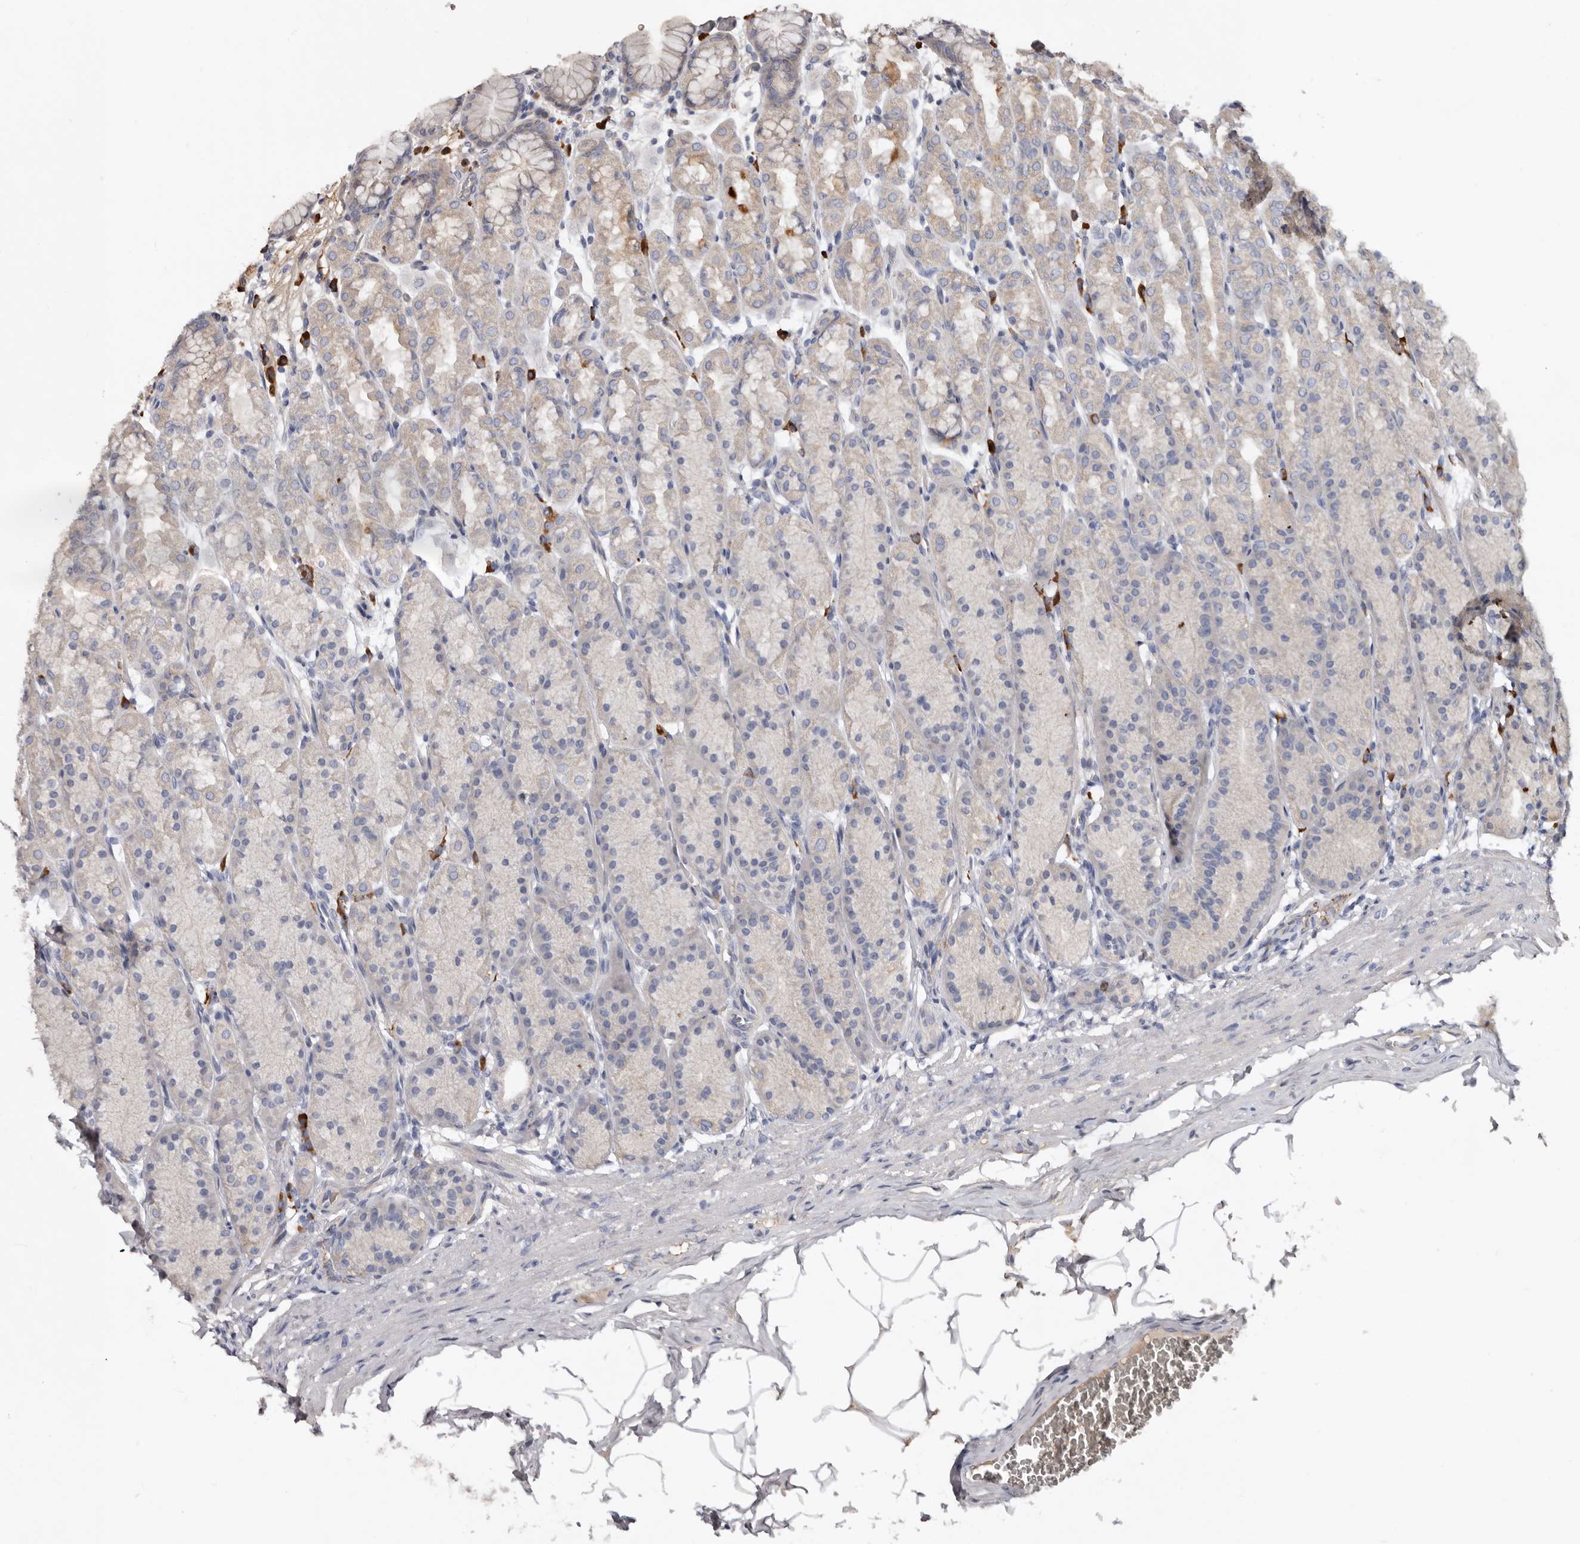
{"staining": {"intensity": "weak", "quantity": "<25%", "location": "cytoplasmic/membranous"}, "tissue": "stomach", "cell_type": "Glandular cells", "image_type": "normal", "snomed": [{"axis": "morphology", "description": "Normal tissue, NOS"}, {"axis": "topography", "description": "Stomach"}], "caption": "A high-resolution photomicrograph shows IHC staining of normal stomach, which shows no significant positivity in glandular cells. The staining was performed using DAB (3,3'-diaminobenzidine) to visualize the protein expression in brown, while the nuclei were stained in blue with hematoxylin (Magnification: 20x).", "gene": "SPTA1", "patient": {"sex": "male", "age": 42}}